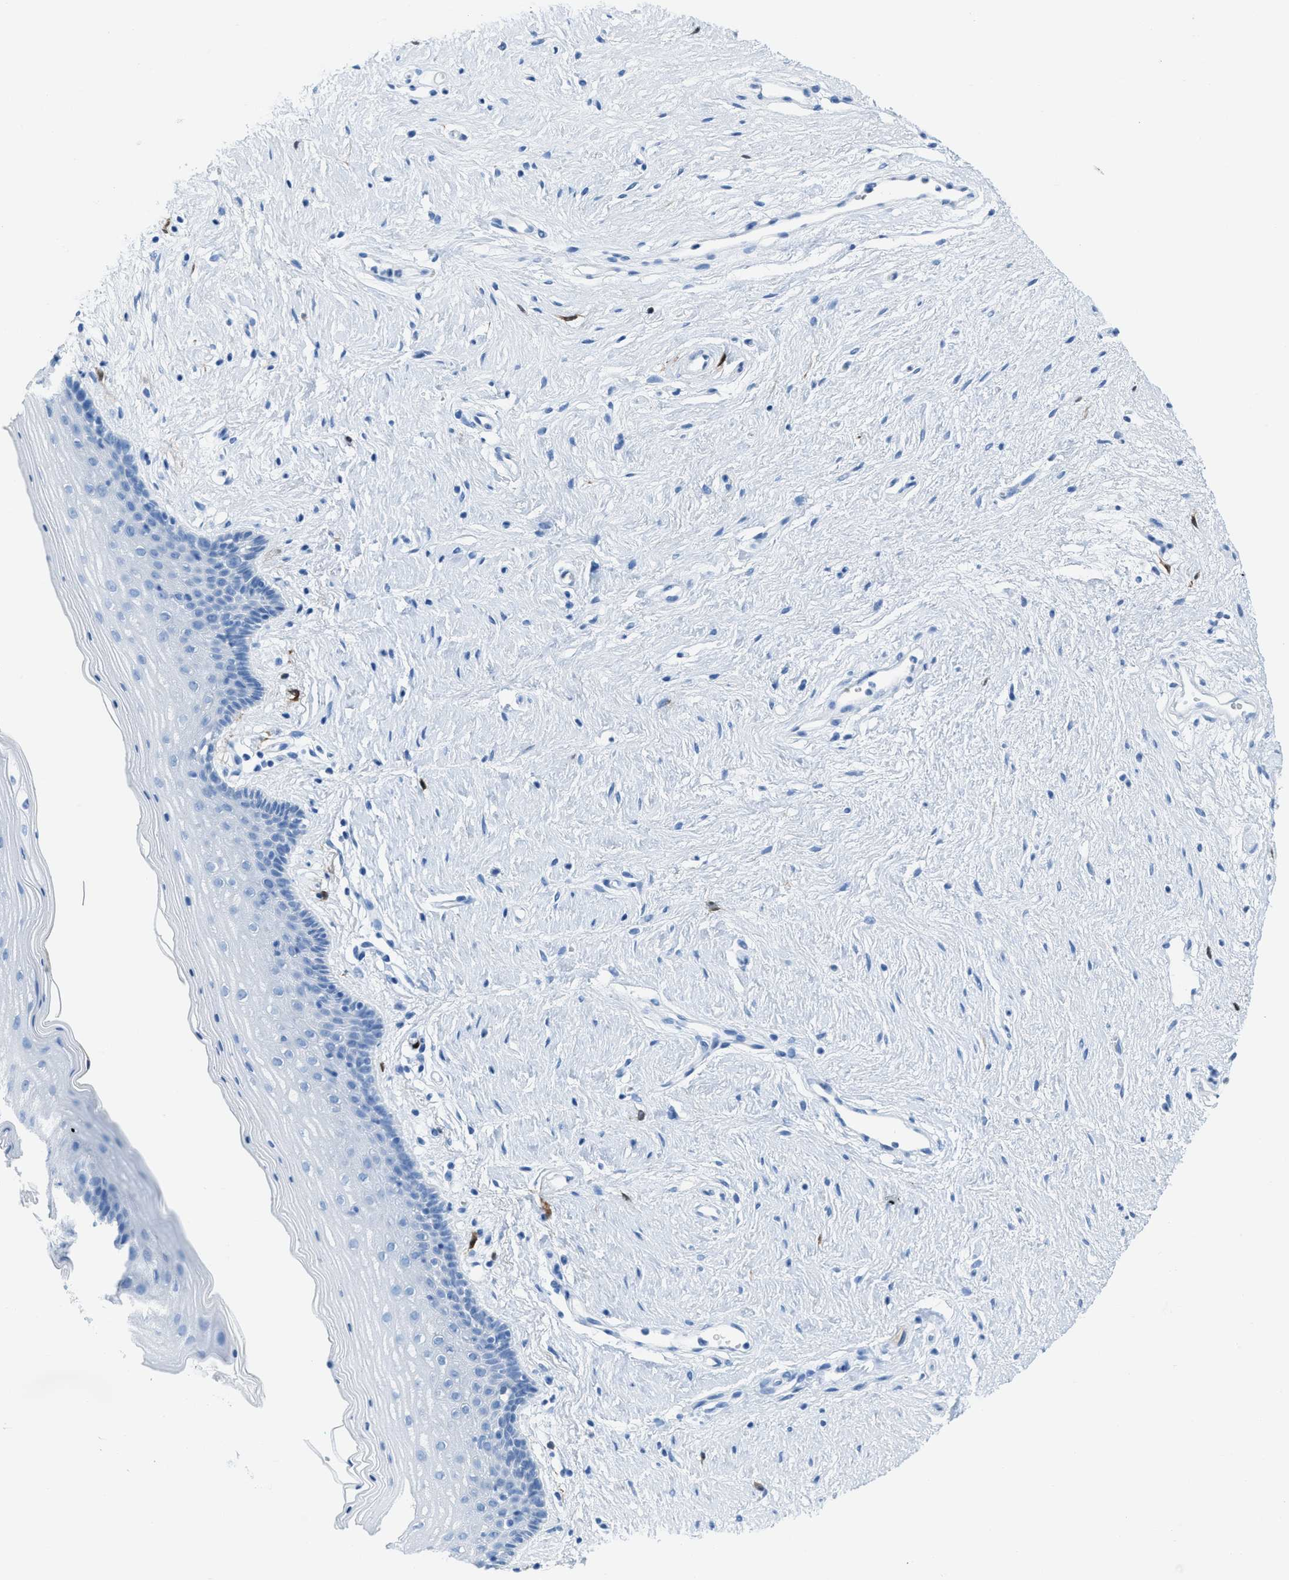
{"staining": {"intensity": "negative", "quantity": "none", "location": "none"}, "tissue": "vagina", "cell_type": "Squamous epithelial cells", "image_type": "normal", "snomed": [{"axis": "morphology", "description": "Normal tissue, NOS"}, {"axis": "topography", "description": "Vagina"}], "caption": "Protein analysis of normal vagina displays no significant staining in squamous epithelial cells. The staining is performed using DAB (3,3'-diaminobenzidine) brown chromogen with nuclei counter-stained in using hematoxylin.", "gene": "CDKN2A", "patient": {"sex": "female", "age": 44}}